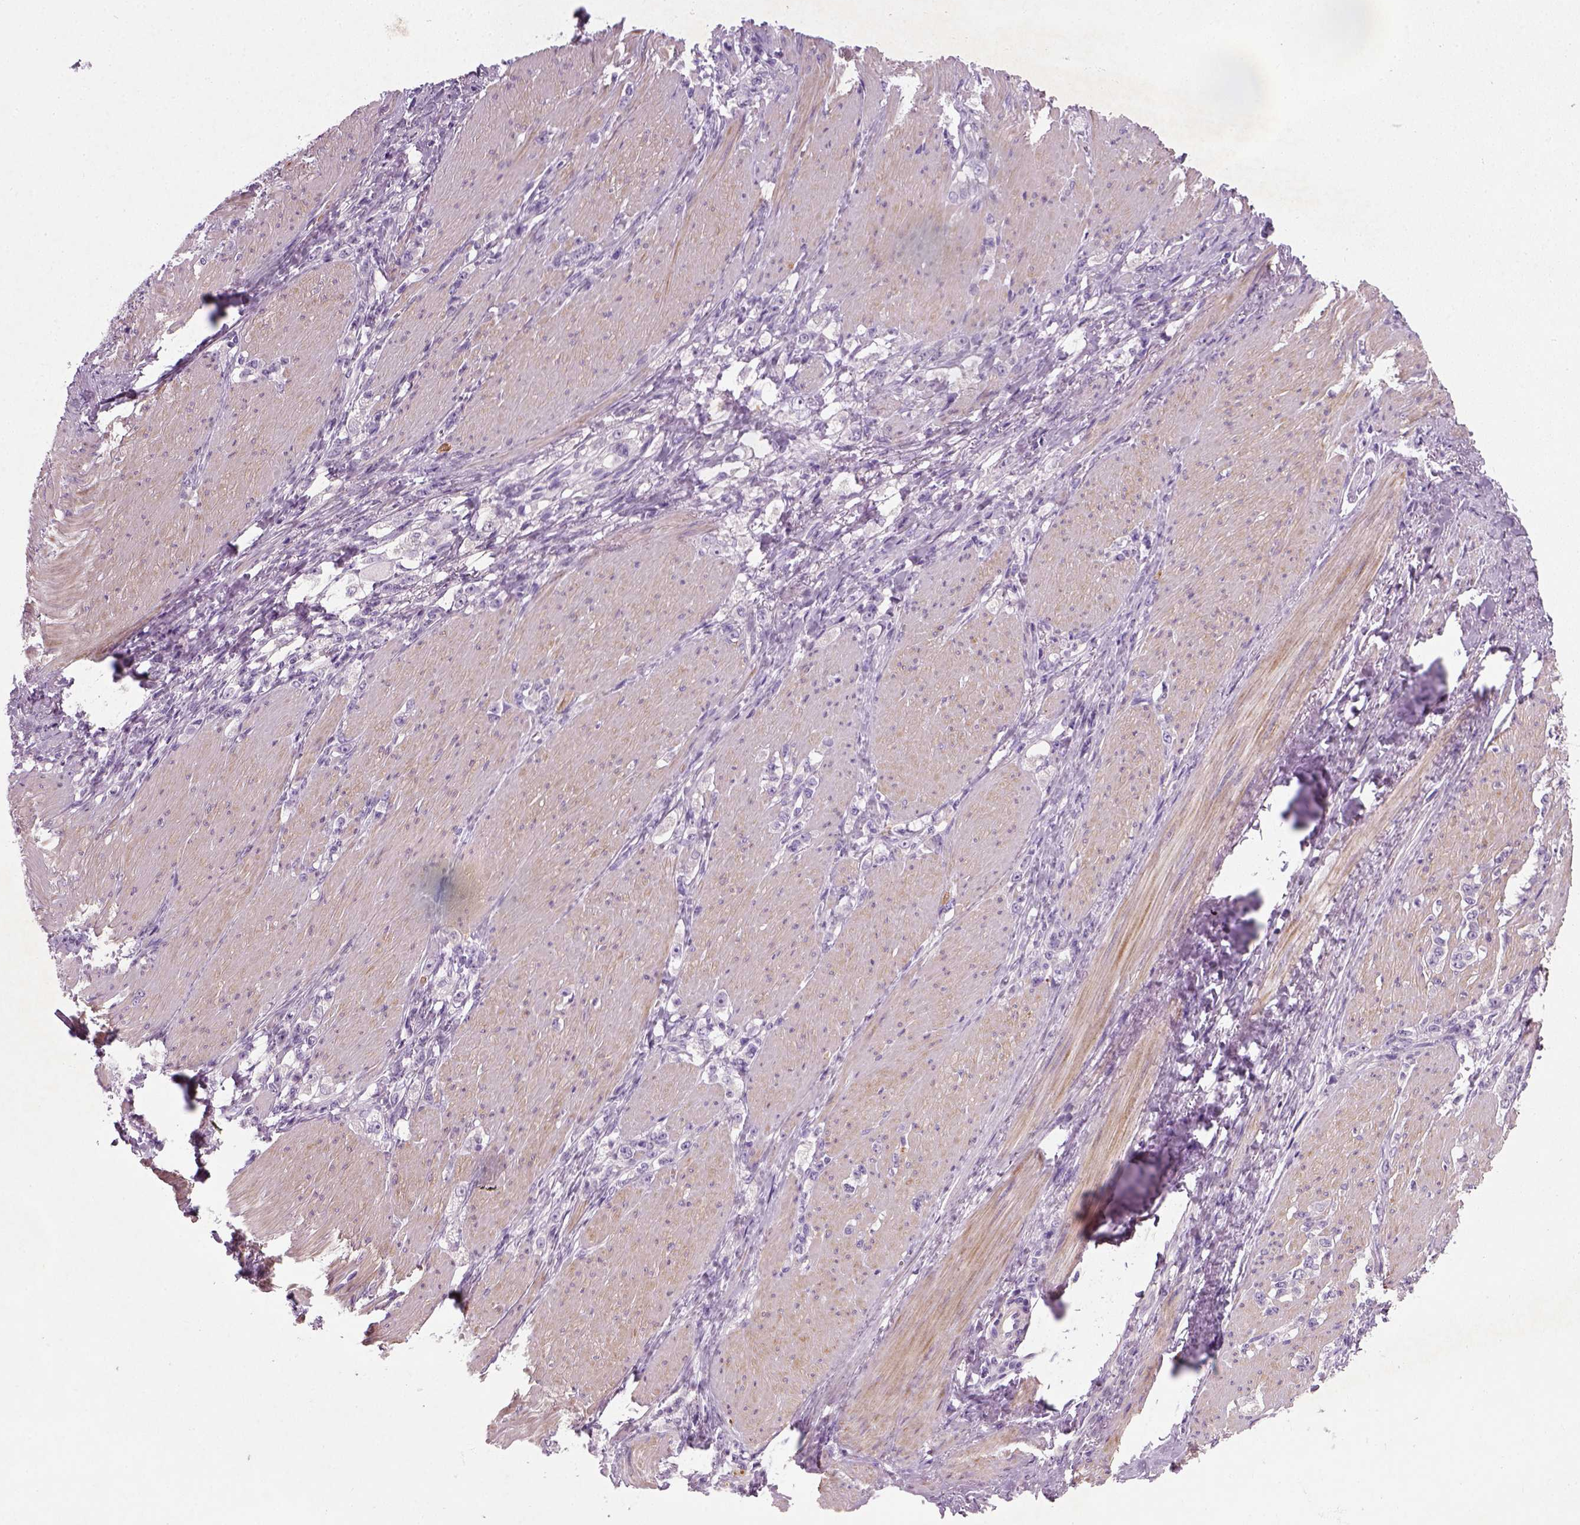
{"staining": {"intensity": "negative", "quantity": "none", "location": "none"}, "tissue": "stomach cancer", "cell_type": "Tumor cells", "image_type": "cancer", "snomed": [{"axis": "morphology", "description": "Adenocarcinoma, NOS"}, {"axis": "topography", "description": "Stomach, lower"}], "caption": "Tumor cells are negative for protein expression in human adenocarcinoma (stomach). (DAB (3,3'-diaminobenzidine) immunohistochemistry with hematoxylin counter stain).", "gene": "ELOVL3", "patient": {"sex": "male", "age": 88}}